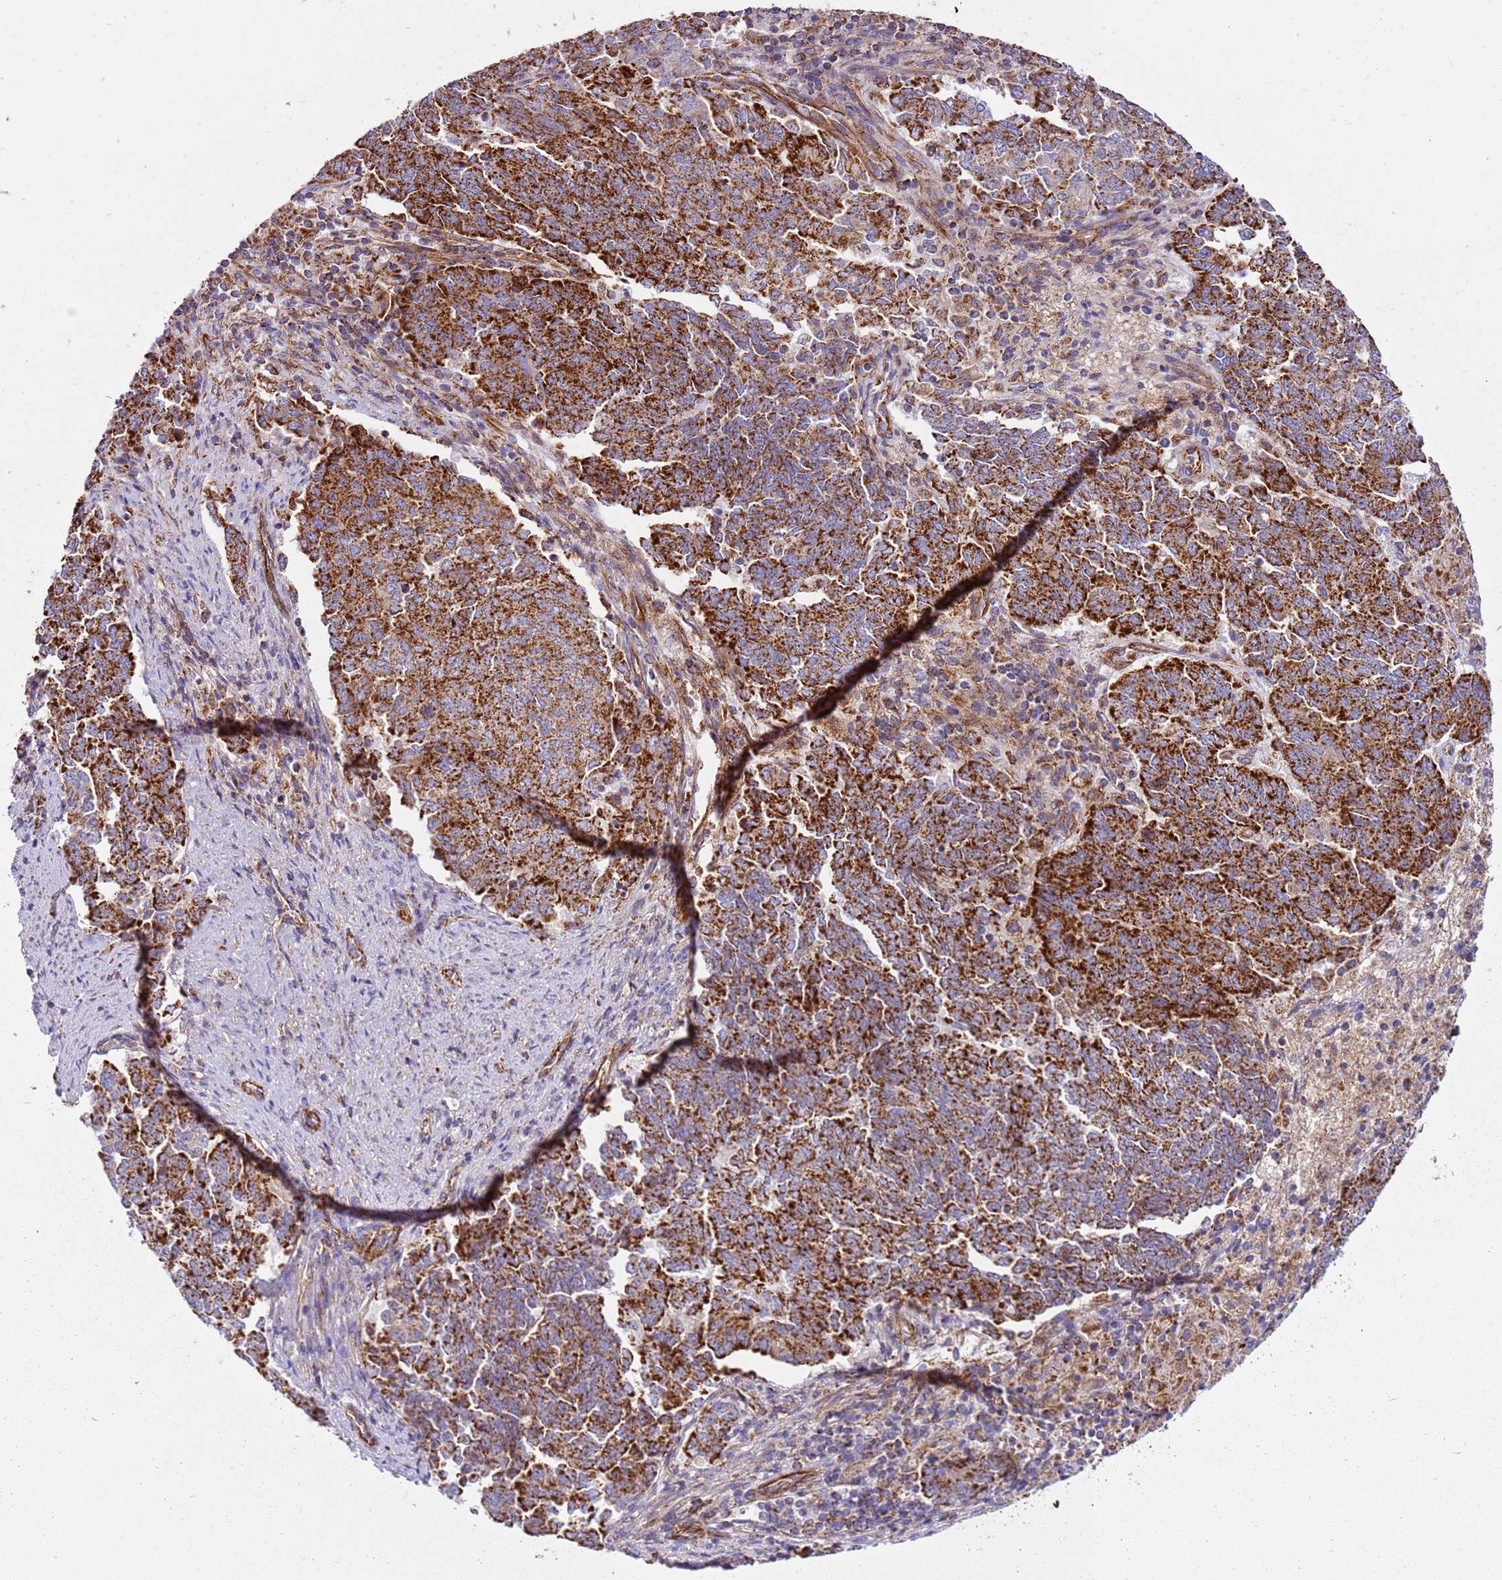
{"staining": {"intensity": "strong", "quantity": ">75%", "location": "cytoplasmic/membranous"}, "tissue": "endometrial cancer", "cell_type": "Tumor cells", "image_type": "cancer", "snomed": [{"axis": "morphology", "description": "Adenocarcinoma, NOS"}, {"axis": "topography", "description": "Endometrium"}], "caption": "Endometrial cancer (adenocarcinoma) stained for a protein reveals strong cytoplasmic/membranous positivity in tumor cells.", "gene": "MRPL20", "patient": {"sex": "female", "age": 80}}